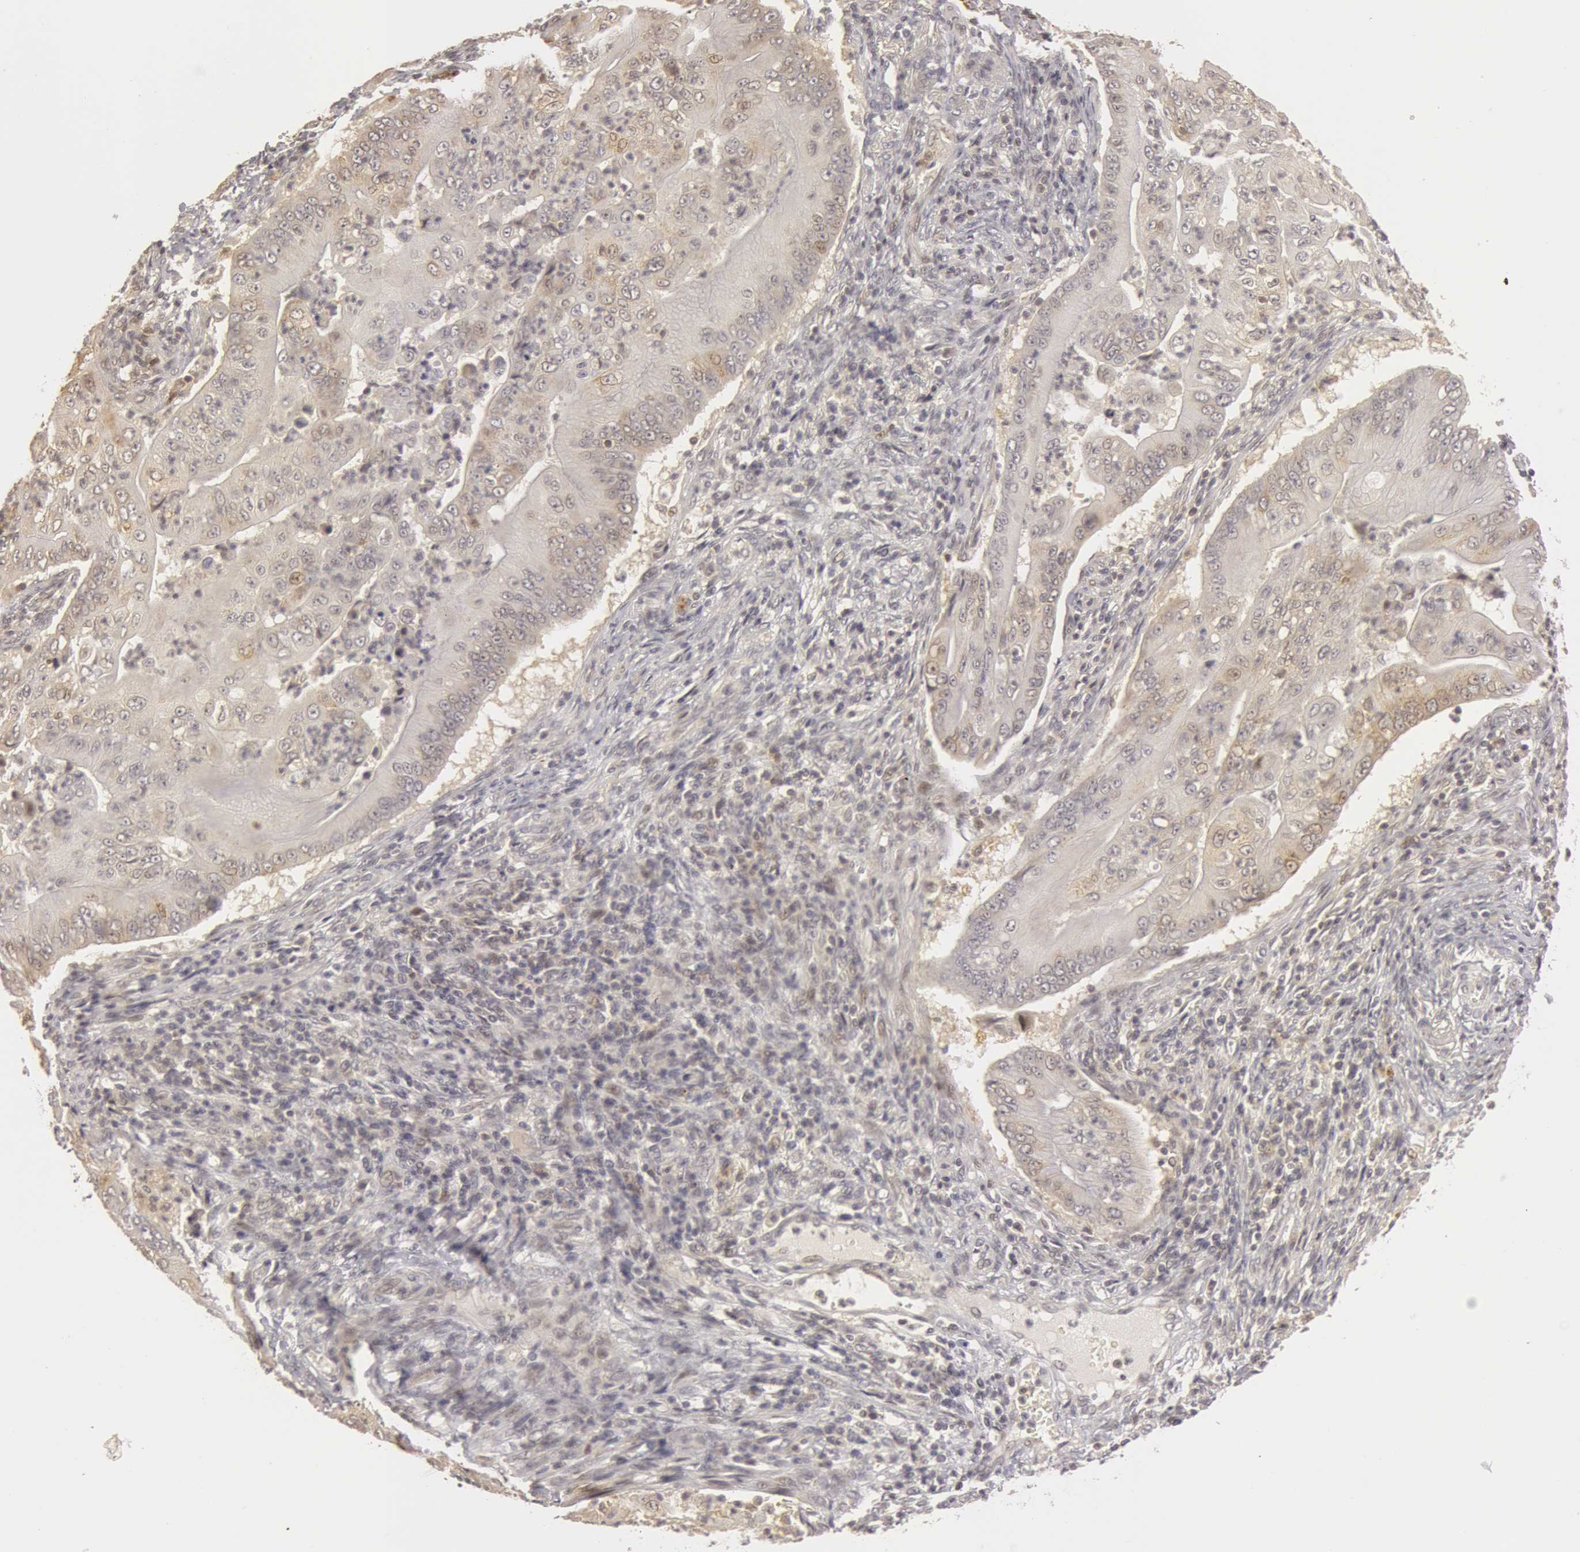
{"staining": {"intensity": "negative", "quantity": "none", "location": "none"}, "tissue": "pancreatic cancer", "cell_type": "Tumor cells", "image_type": "cancer", "snomed": [{"axis": "morphology", "description": "Adenocarcinoma, NOS"}, {"axis": "topography", "description": "Pancreas"}], "caption": "An IHC micrograph of pancreatic cancer (adenocarcinoma) is shown. There is no staining in tumor cells of pancreatic cancer (adenocarcinoma).", "gene": "OASL", "patient": {"sex": "male", "age": 62}}